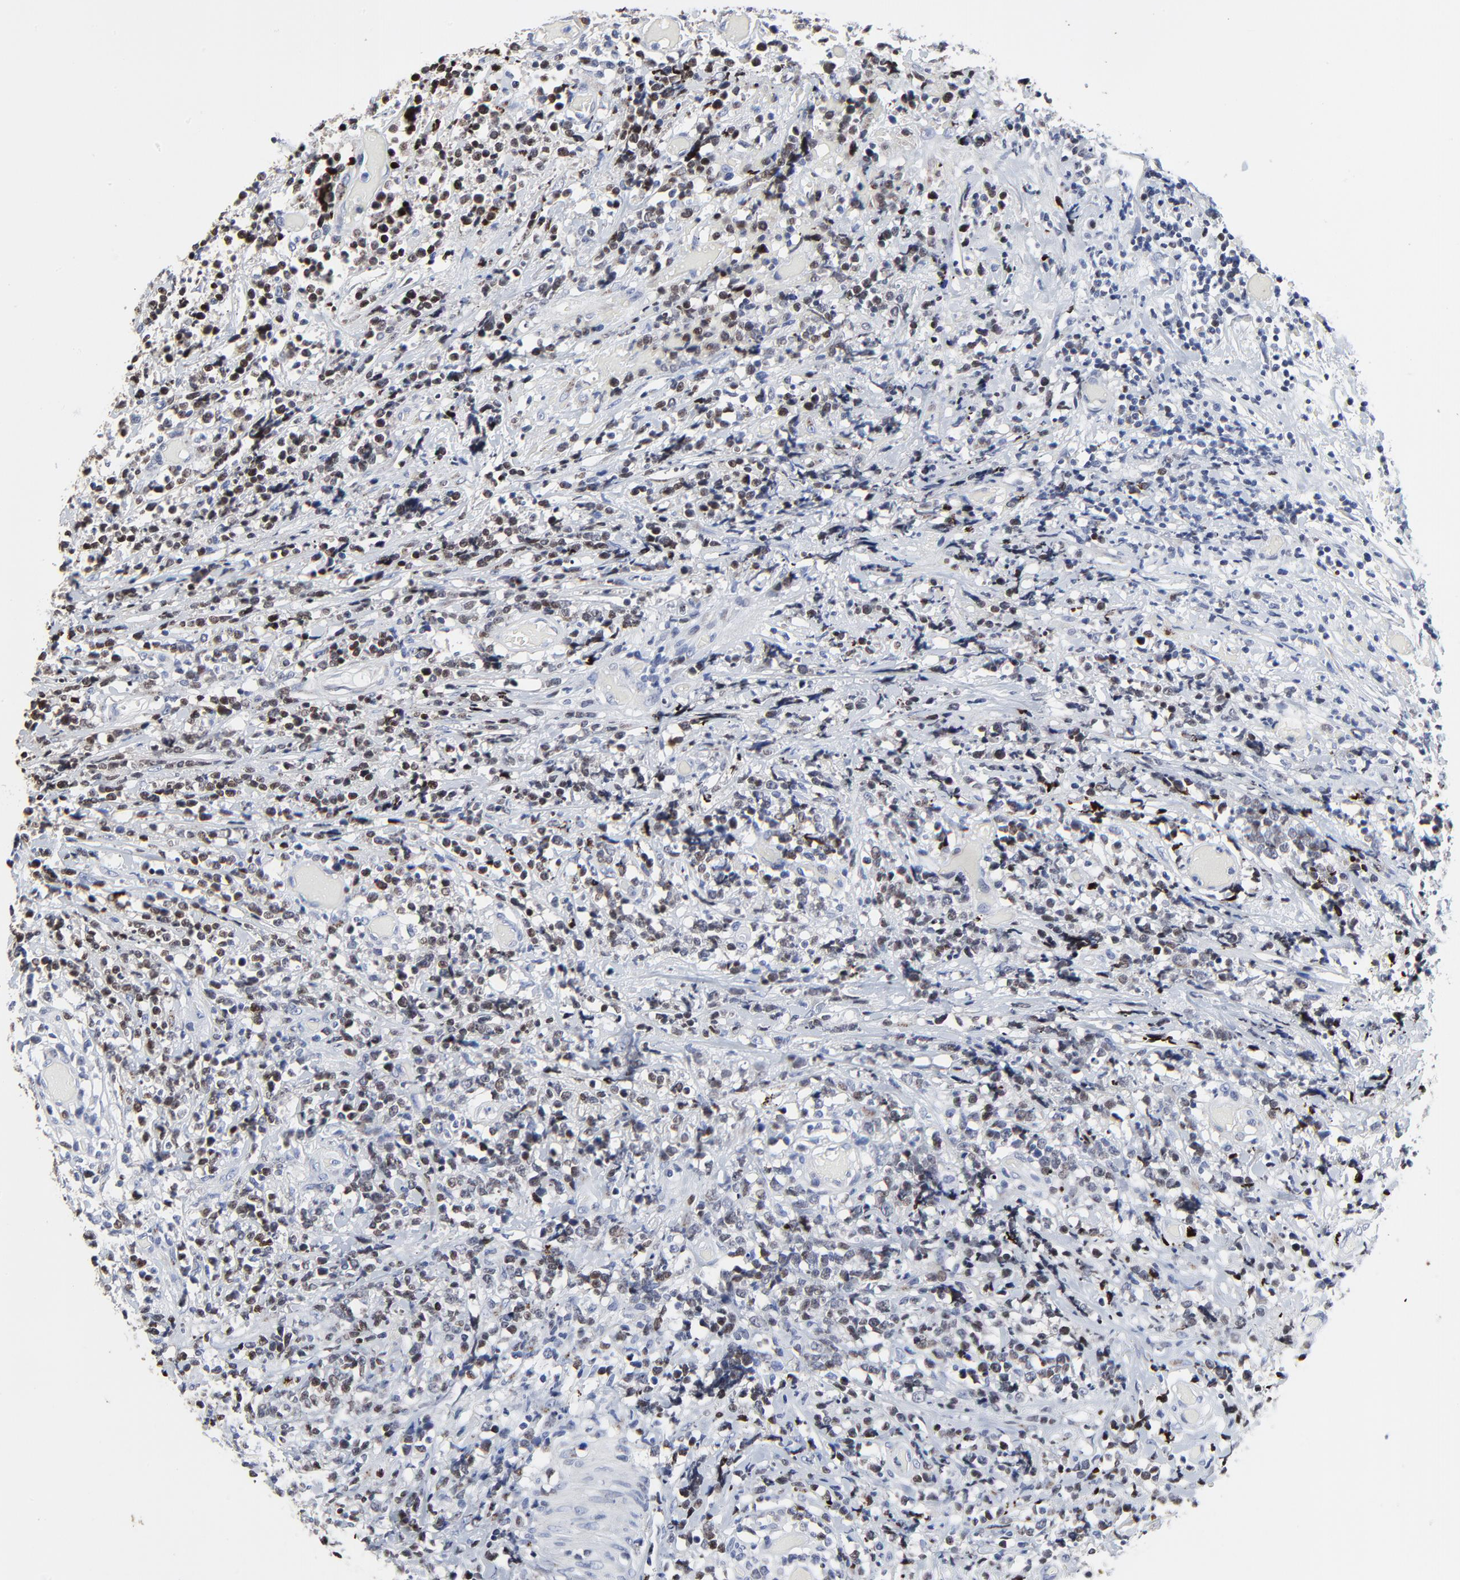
{"staining": {"intensity": "weak", "quantity": "25%-75%", "location": "nuclear"}, "tissue": "lymphoma", "cell_type": "Tumor cells", "image_type": "cancer", "snomed": [{"axis": "morphology", "description": "Malignant lymphoma, non-Hodgkin's type, High grade"}, {"axis": "topography", "description": "Colon"}], "caption": "Immunohistochemistry (IHC) histopathology image of neoplastic tissue: lymphoma stained using immunohistochemistry displays low levels of weak protein expression localized specifically in the nuclear of tumor cells, appearing as a nuclear brown color.", "gene": "LNX1", "patient": {"sex": "male", "age": 82}}